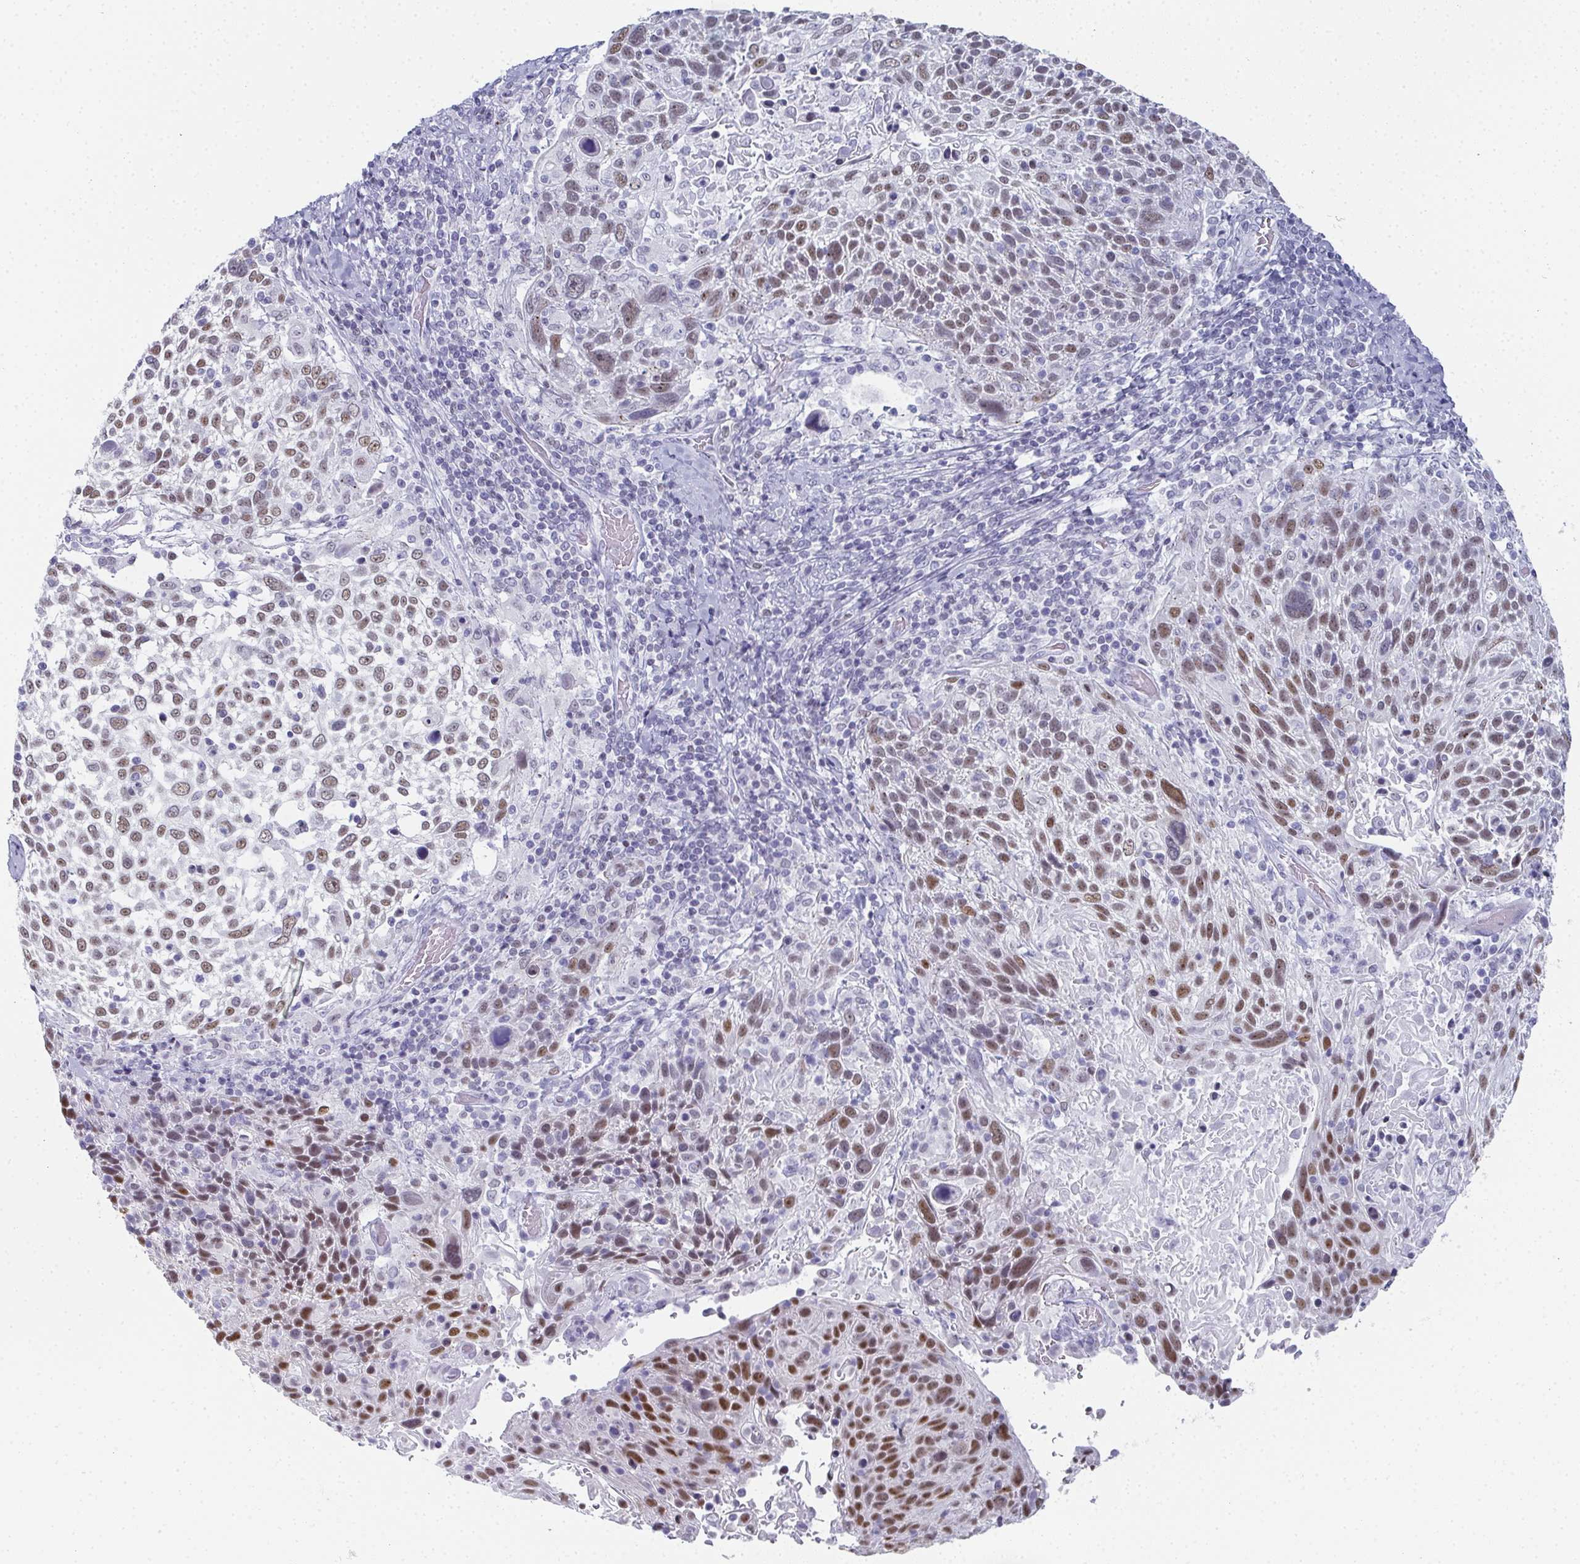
{"staining": {"intensity": "moderate", "quantity": "25%-75%", "location": "nuclear"}, "tissue": "cervical cancer", "cell_type": "Tumor cells", "image_type": "cancer", "snomed": [{"axis": "morphology", "description": "Squamous cell carcinoma, NOS"}, {"axis": "topography", "description": "Cervix"}], "caption": "Squamous cell carcinoma (cervical) stained with a brown dye exhibits moderate nuclear positive staining in about 25%-75% of tumor cells.", "gene": "PYCR3", "patient": {"sex": "female", "age": 61}}